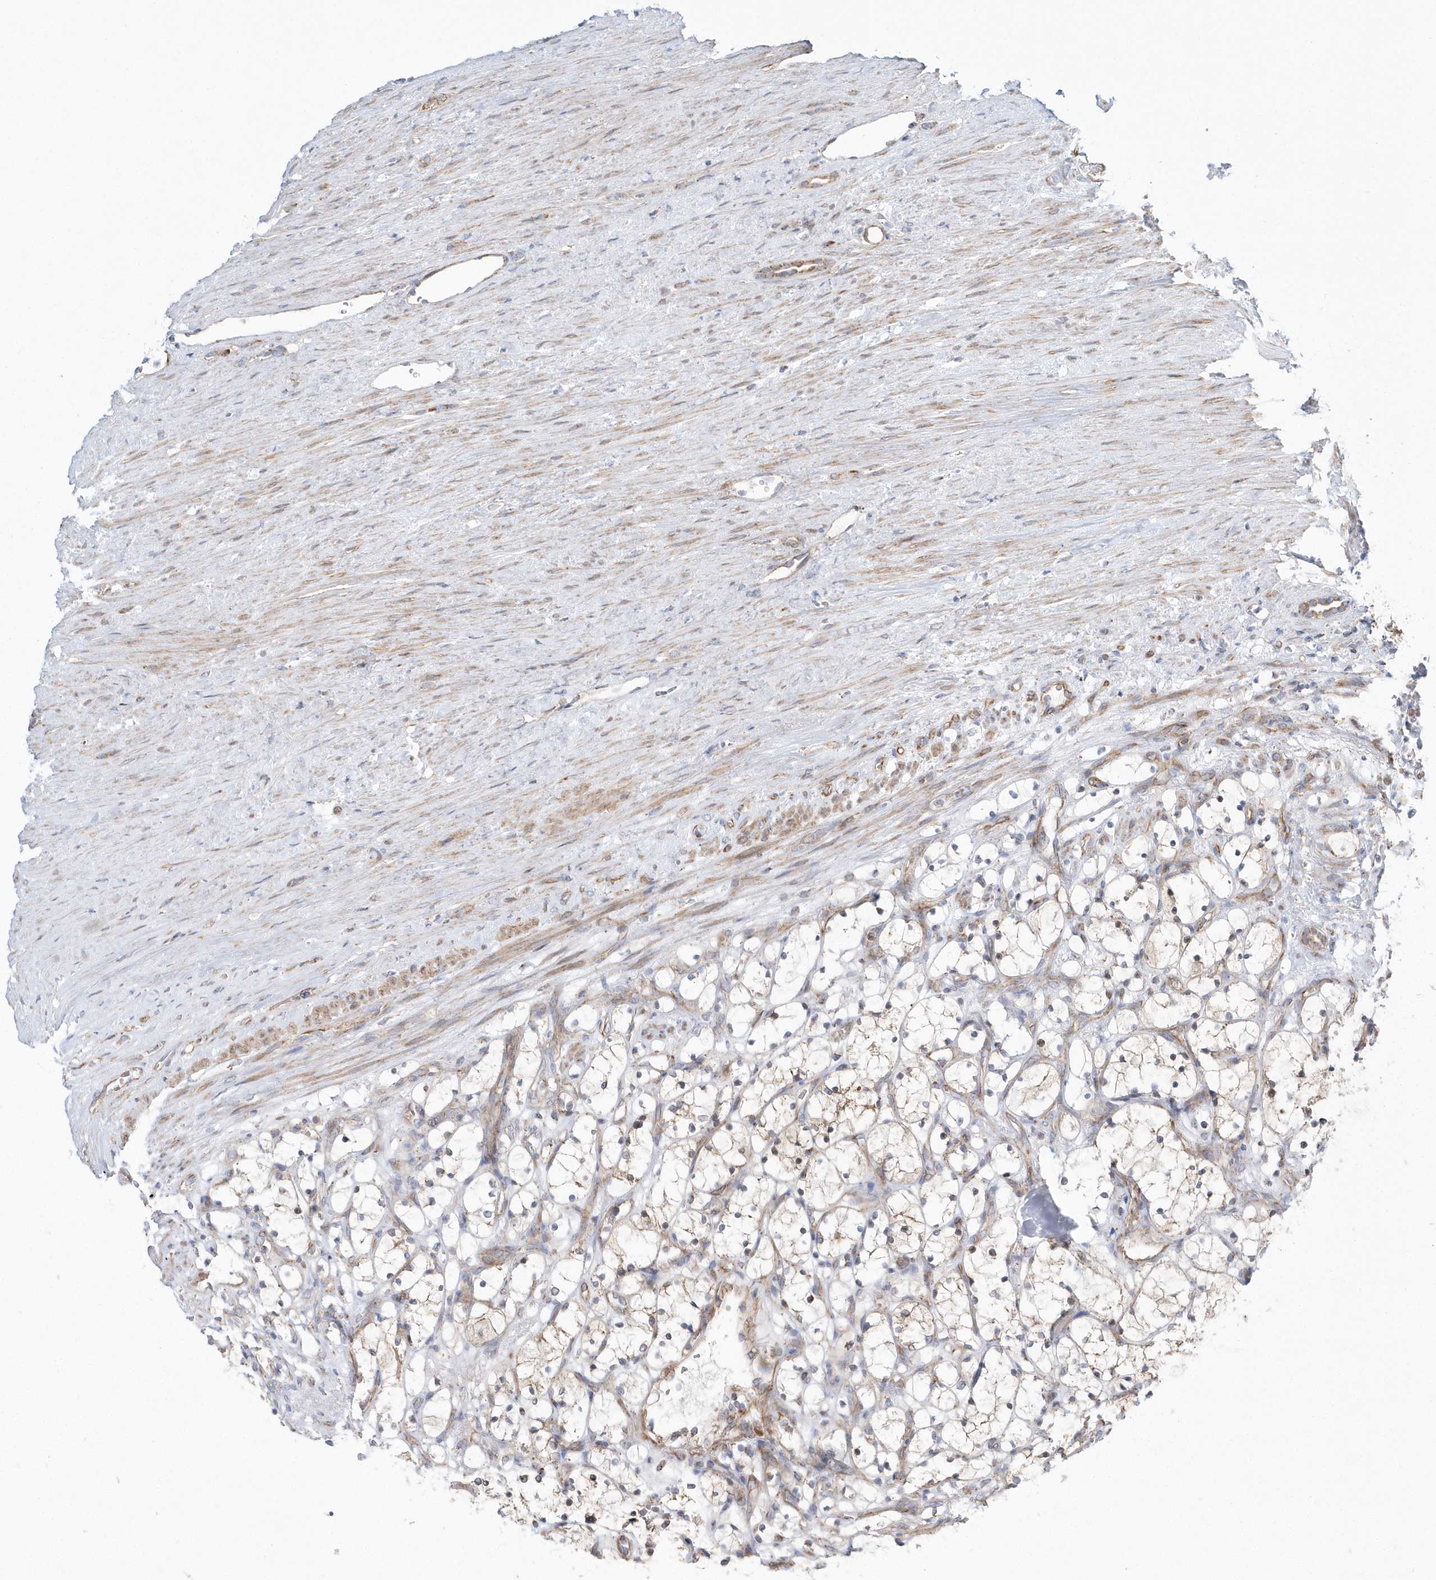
{"staining": {"intensity": "weak", "quantity": "25%-75%", "location": "cytoplasmic/membranous"}, "tissue": "renal cancer", "cell_type": "Tumor cells", "image_type": "cancer", "snomed": [{"axis": "morphology", "description": "Adenocarcinoma, NOS"}, {"axis": "topography", "description": "Kidney"}], "caption": "A brown stain highlights weak cytoplasmic/membranous staining of a protein in human adenocarcinoma (renal) tumor cells.", "gene": "OPA1", "patient": {"sex": "female", "age": 69}}